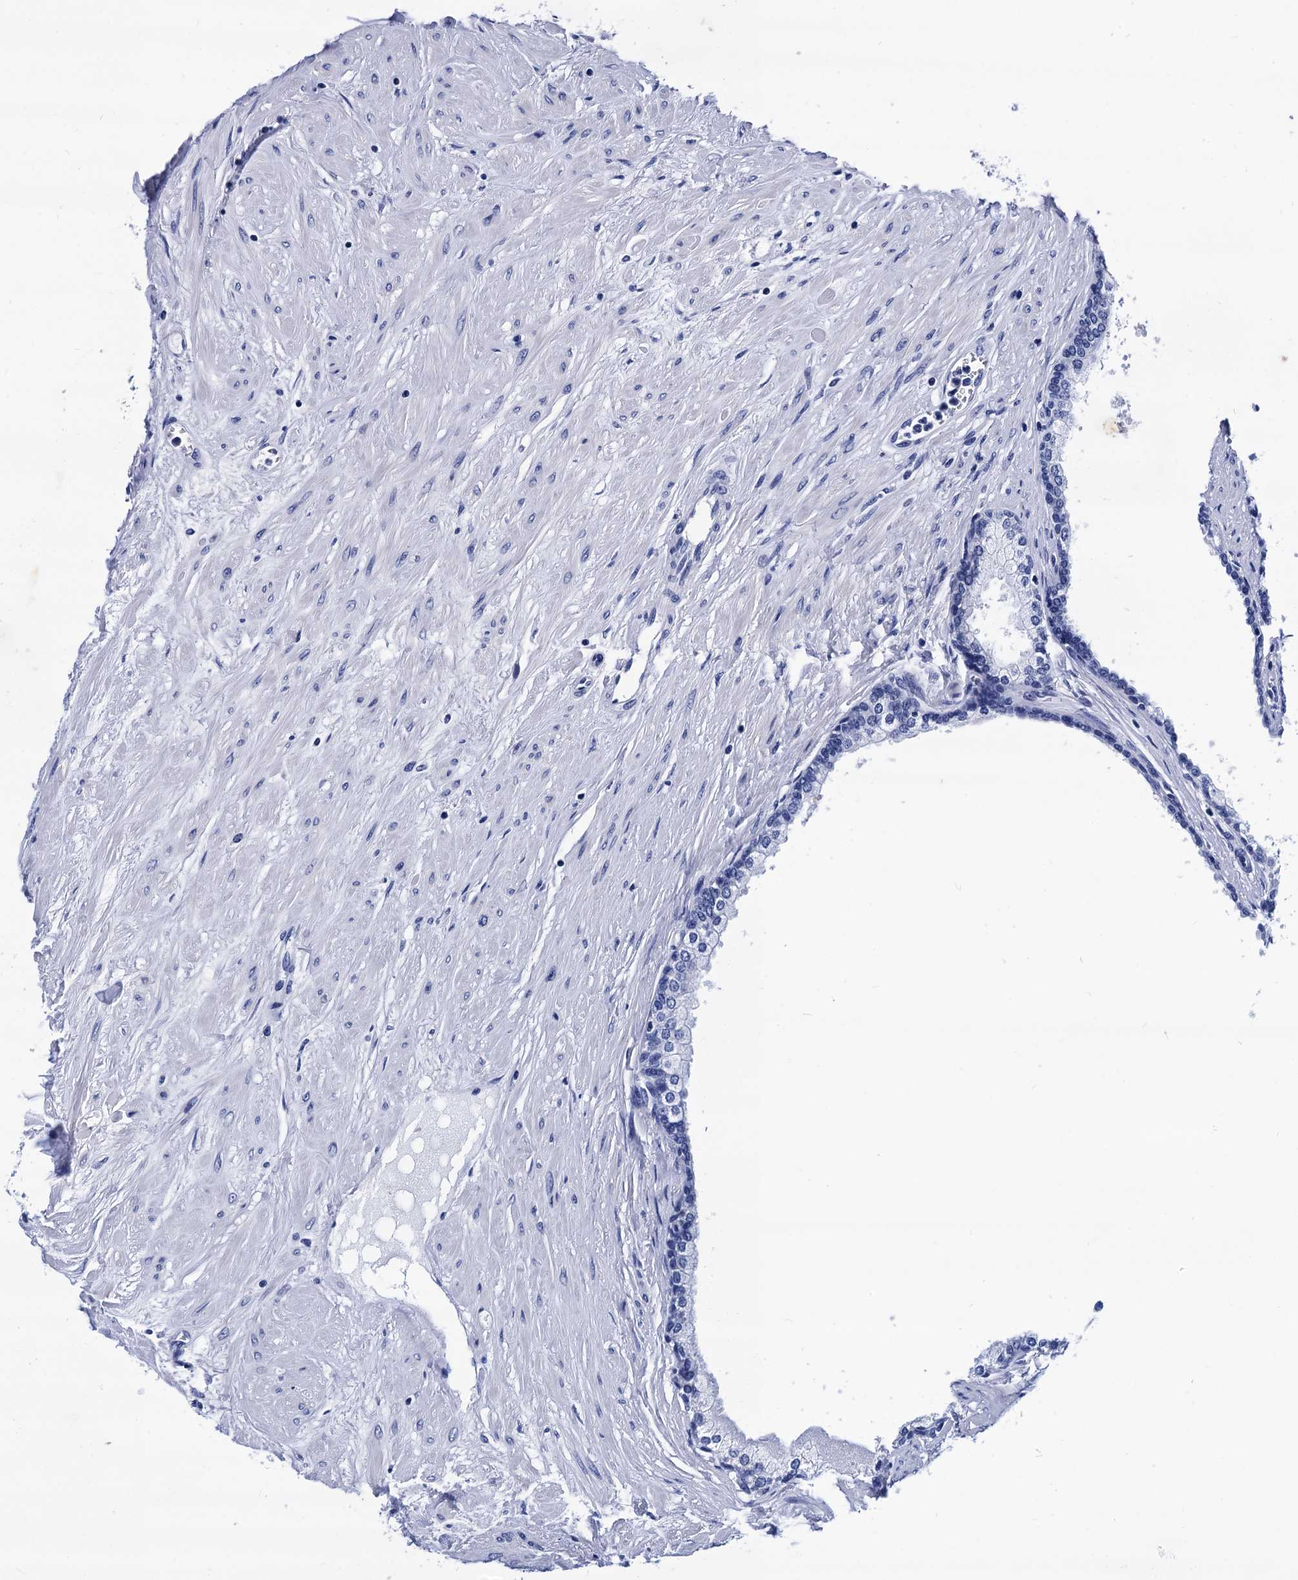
{"staining": {"intensity": "negative", "quantity": "none", "location": "none"}, "tissue": "prostate", "cell_type": "Glandular cells", "image_type": "normal", "snomed": [{"axis": "morphology", "description": "Normal tissue, NOS"}, {"axis": "topography", "description": "Prostate"}], "caption": "DAB immunohistochemical staining of unremarkable human prostate shows no significant expression in glandular cells. The staining is performed using DAB (3,3'-diaminobenzidine) brown chromogen with nuclei counter-stained in using hematoxylin.", "gene": "MYBPC3", "patient": {"sex": "male", "age": 60}}